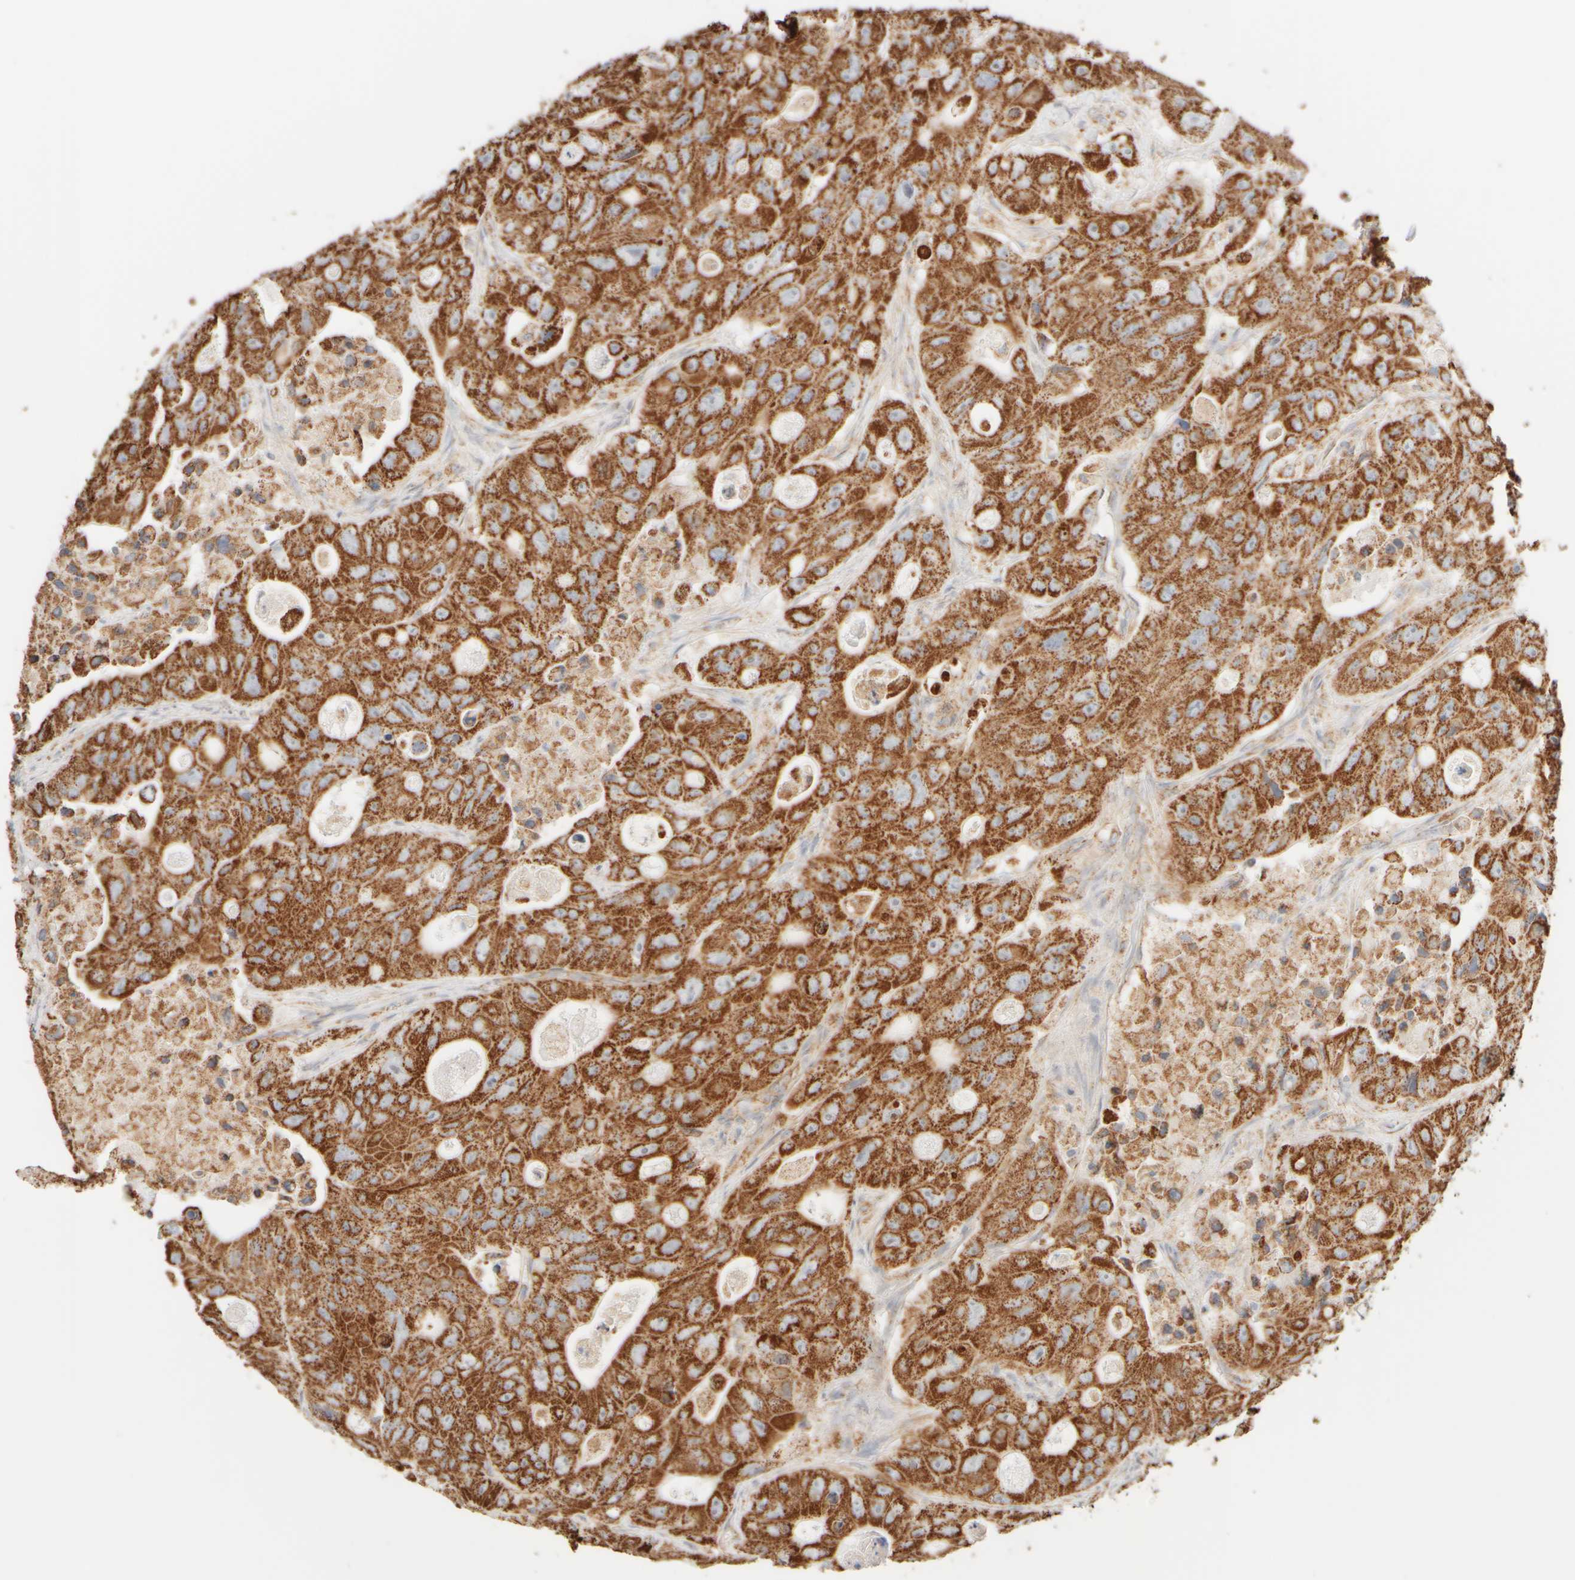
{"staining": {"intensity": "strong", "quantity": ">75%", "location": "cytoplasmic/membranous"}, "tissue": "colorectal cancer", "cell_type": "Tumor cells", "image_type": "cancer", "snomed": [{"axis": "morphology", "description": "Adenocarcinoma, NOS"}, {"axis": "topography", "description": "Colon"}], "caption": "Immunohistochemistry of human adenocarcinoma (colorectal) displays high levels of strong cytoplasmic/membranous staining in about >75% of tumor cells.", "gene": "APBB2", "patient": {"sex": "female", "age": 46}}